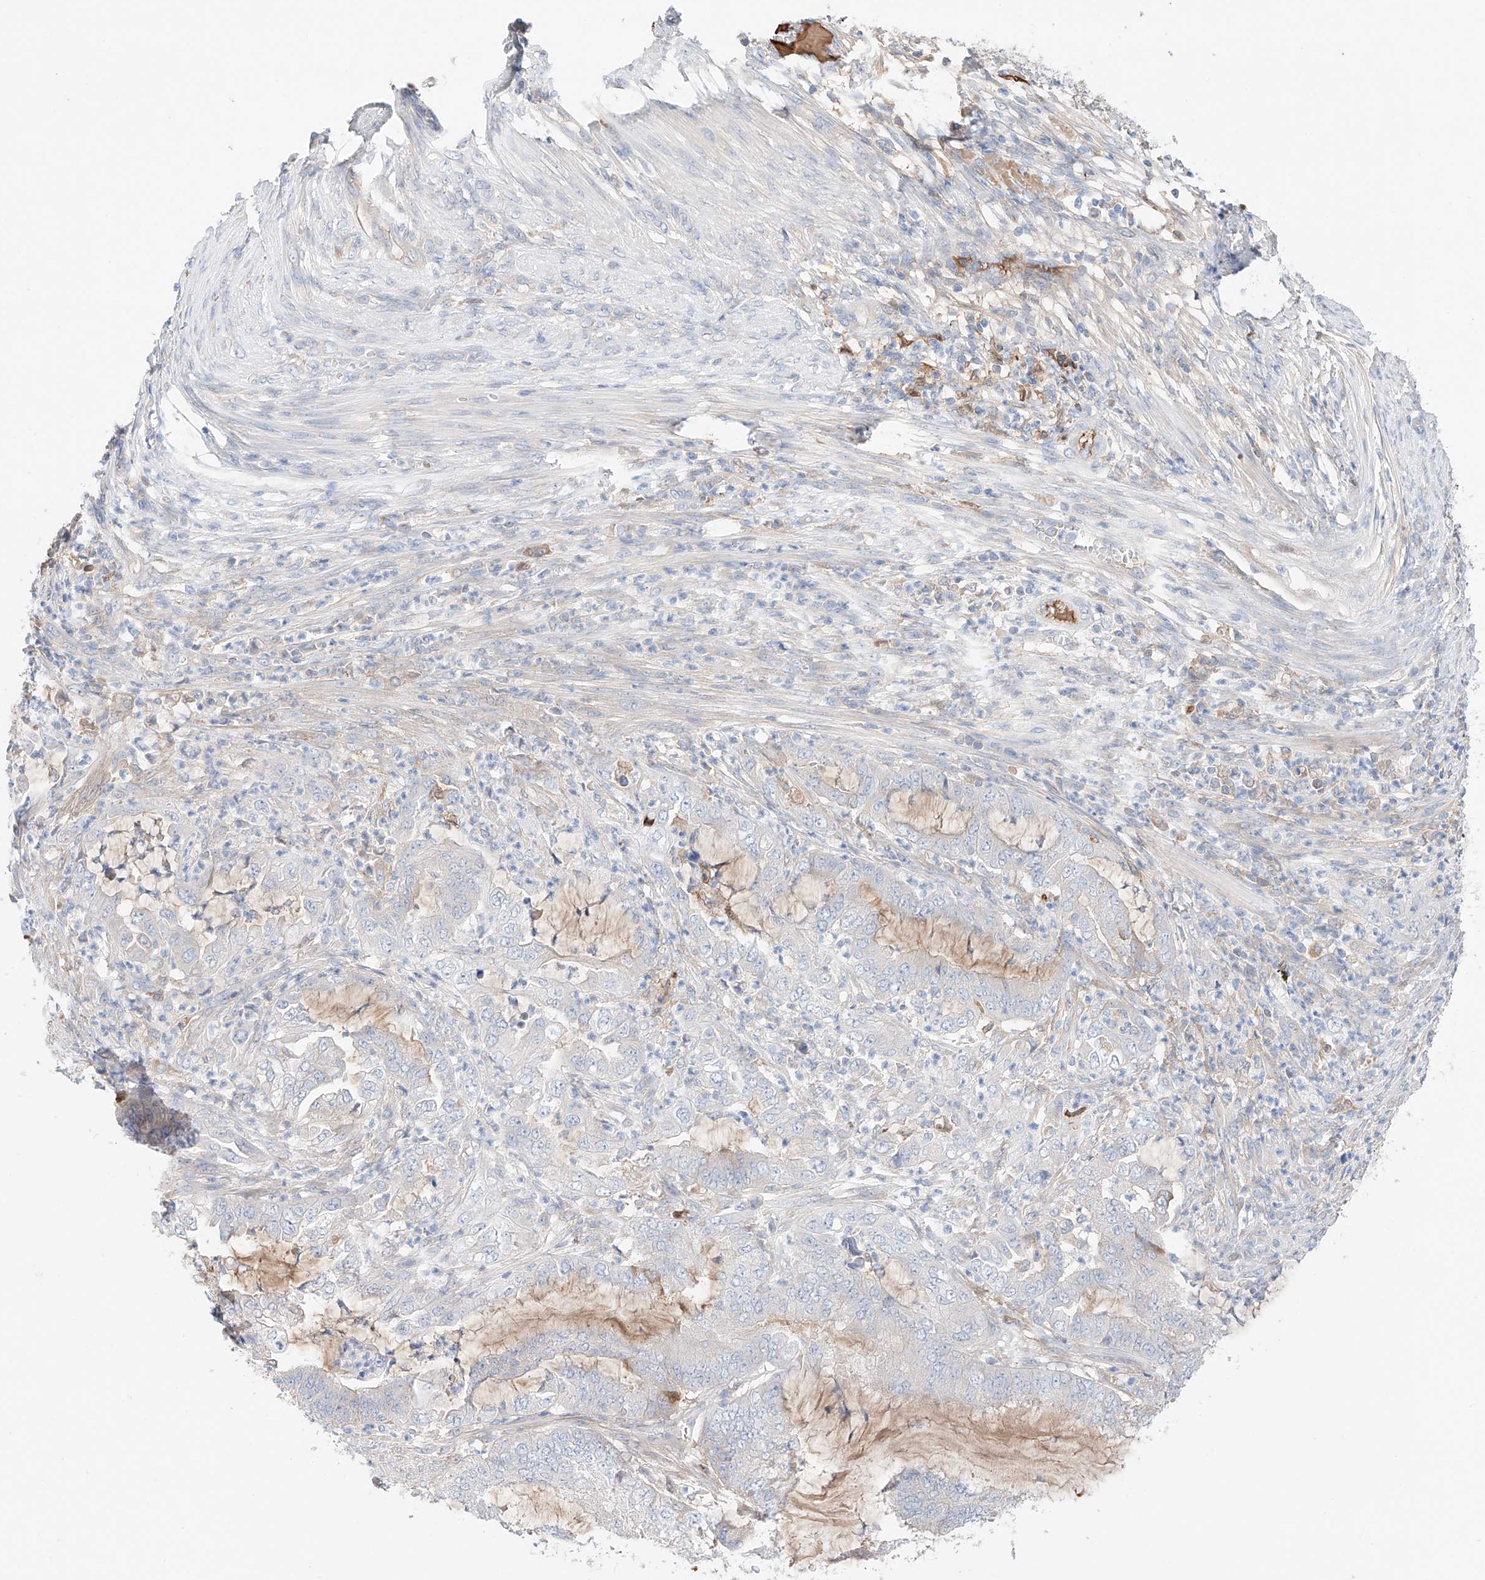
{"staining": {"intensity": "negative", "quantity": "none", "location": "none"}, "tissue": "endometrial cancer", "cell_type": "Tumor cells", "image_type": "cancer", "snomed": [{"axis": "morphology", "description": "Adenocarcinoma, NOS"}, {"axis": "topography", "description": "Endometrium"}], "caption": "An immunohistochemistry photomicrograph of endometrial cancer is shown. There is no staining in tumor cells of endometrial cancer.", "gene": "PGGT1B", "patient": {"sex": "female", "age": 51}}